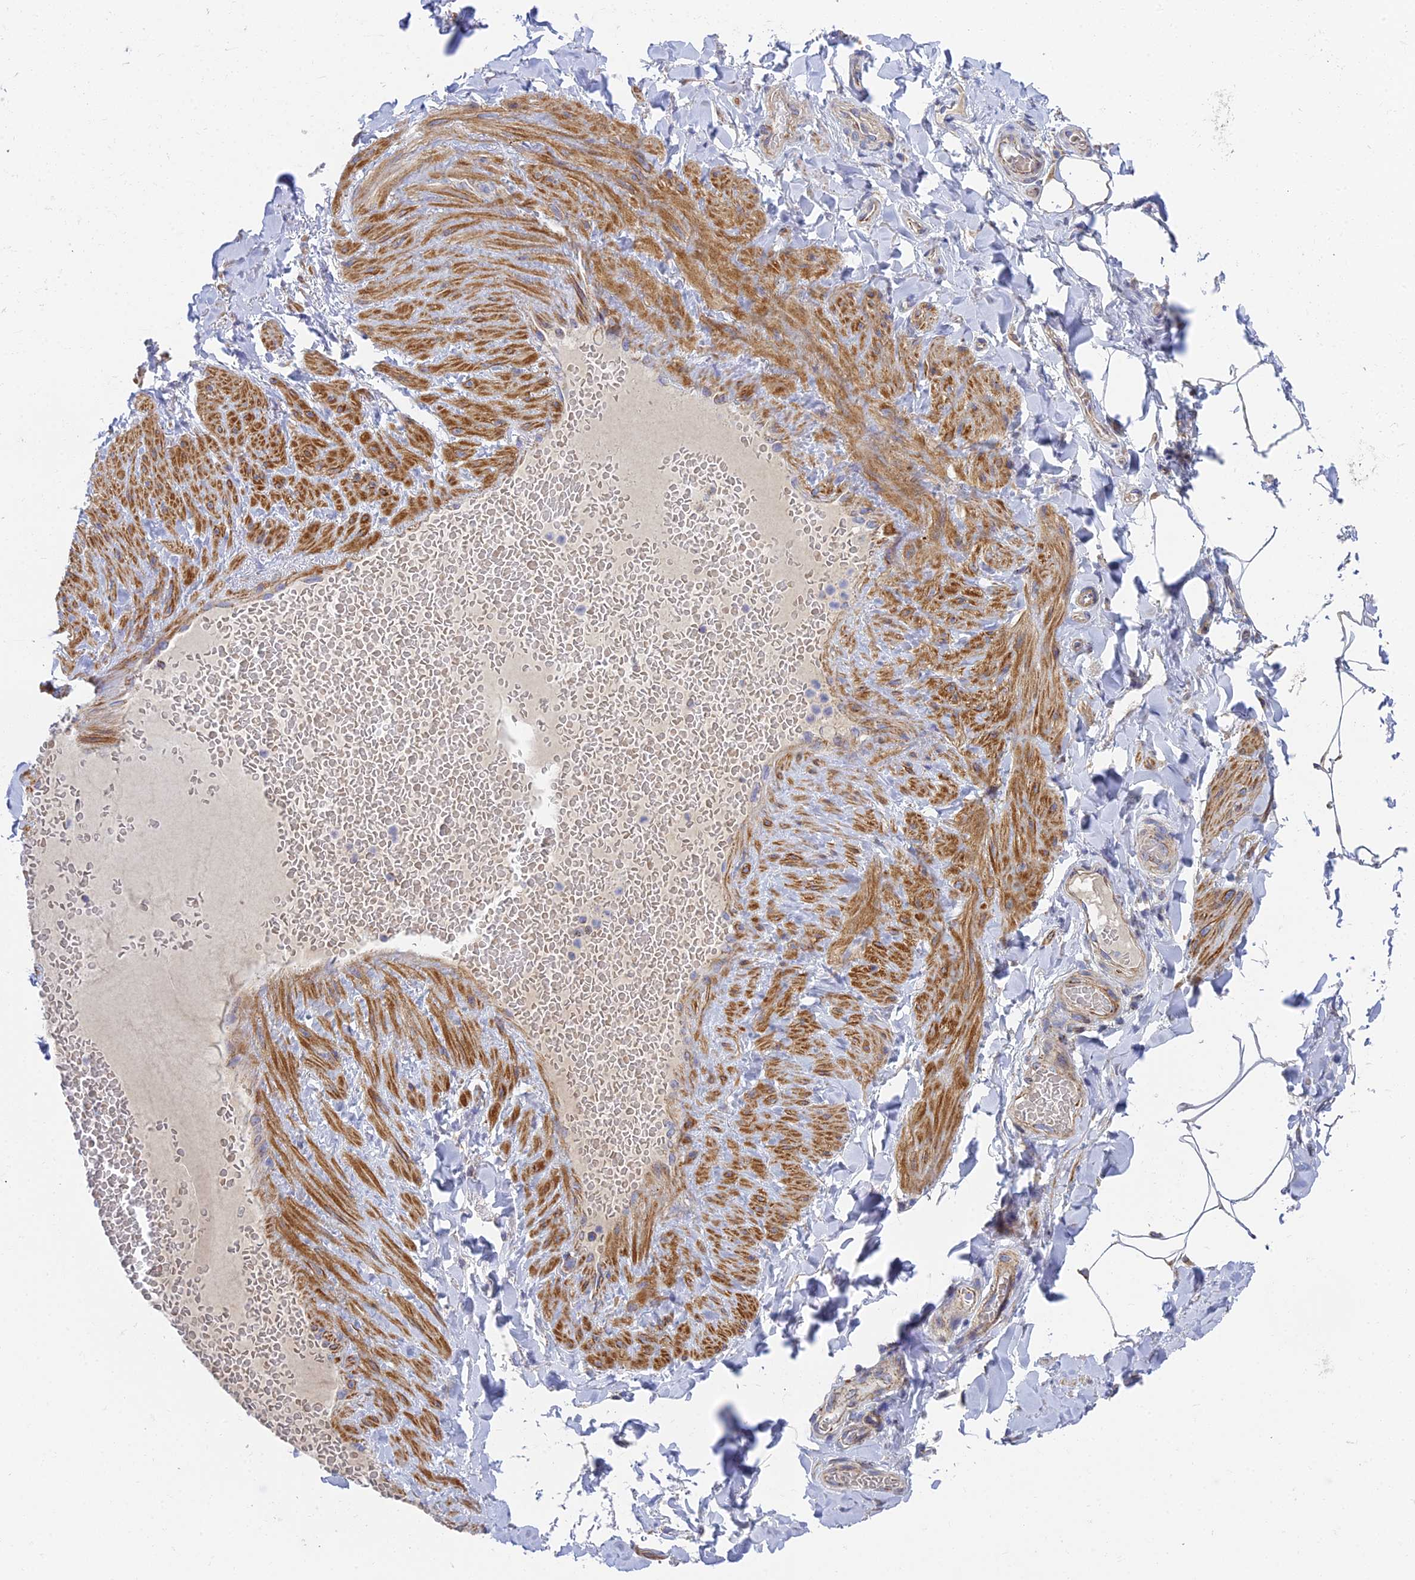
{"staining": {"intensity": "negative", "quantity": "none", "location": "none"}, "tissue": "adipose tissue", "cell_type": "Adipocytes", "image_type": "normal", "snomed": [{"axis": "morphology", "description": "Normal tissue, NOS"}, {"axis": "topography", "description": "Soft tissue"}, {"axis": "topography", "description": "Vascular tissue"}], "caption": "This is an immunohistochemistry photomicrograph of normal human adipose tissue. There is no positivity in adipocytes.", "gene": "CSPG4", "patient": {"sex": "male", "age": 54}}